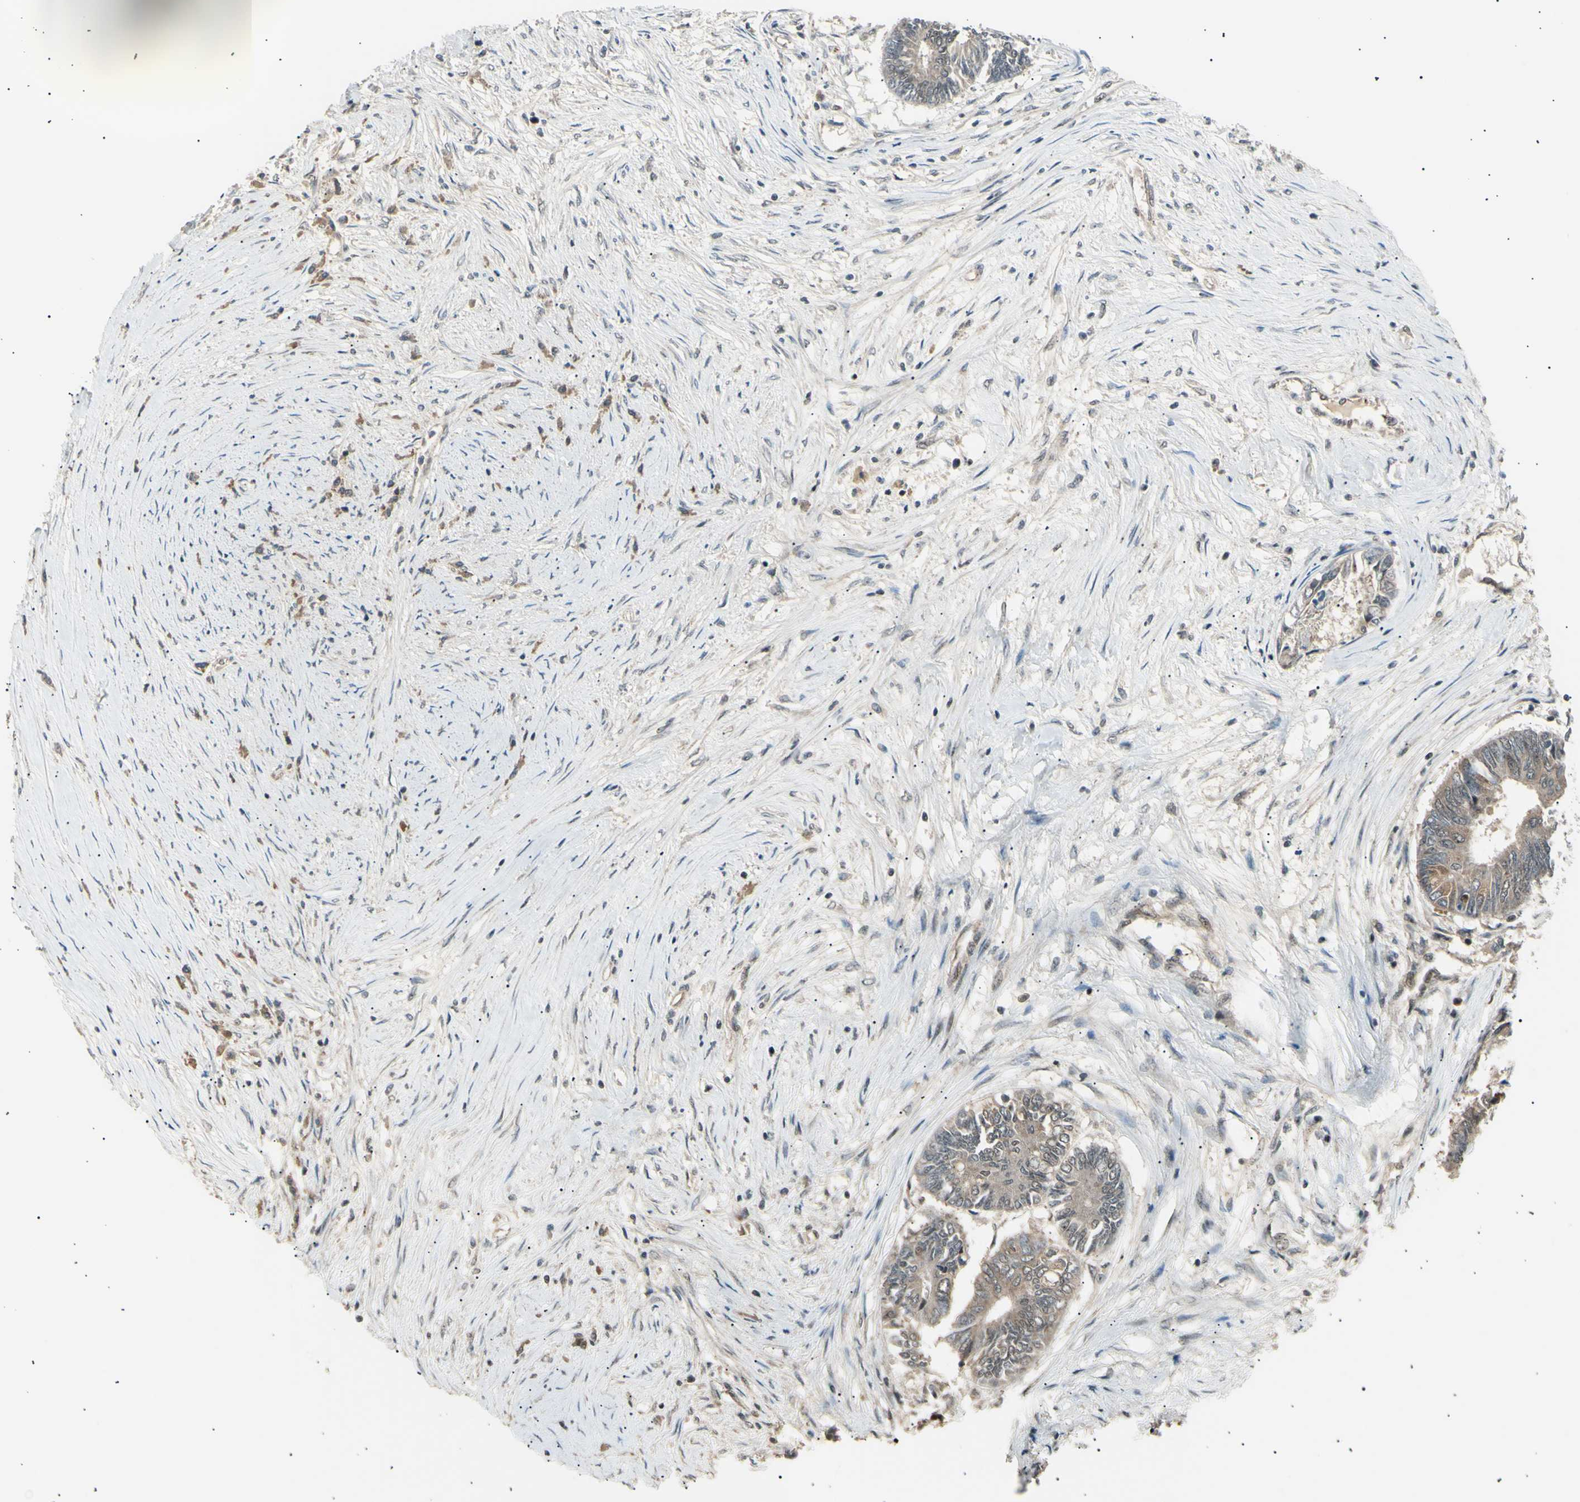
{"staining": {"intensity": "weak", "quantity": "<25%", "location": "cytoplasmic/membranous"}, "tissue": "colorectal cancer", "cell_type": "Tumor cells", "image_type": "cancer", "snomed": [{"axis": "morphology", "description": "Adenocarcinoma, NOS"}, {"axis": "topography", "description": "Rectum"}], "caption": "The immunohistochemistry (IHC) image has no significant staining in tumor cells of colorectal cancer tissue.", "gene": "NUAK2", "patient": {"sex": "male", "age": 63}}